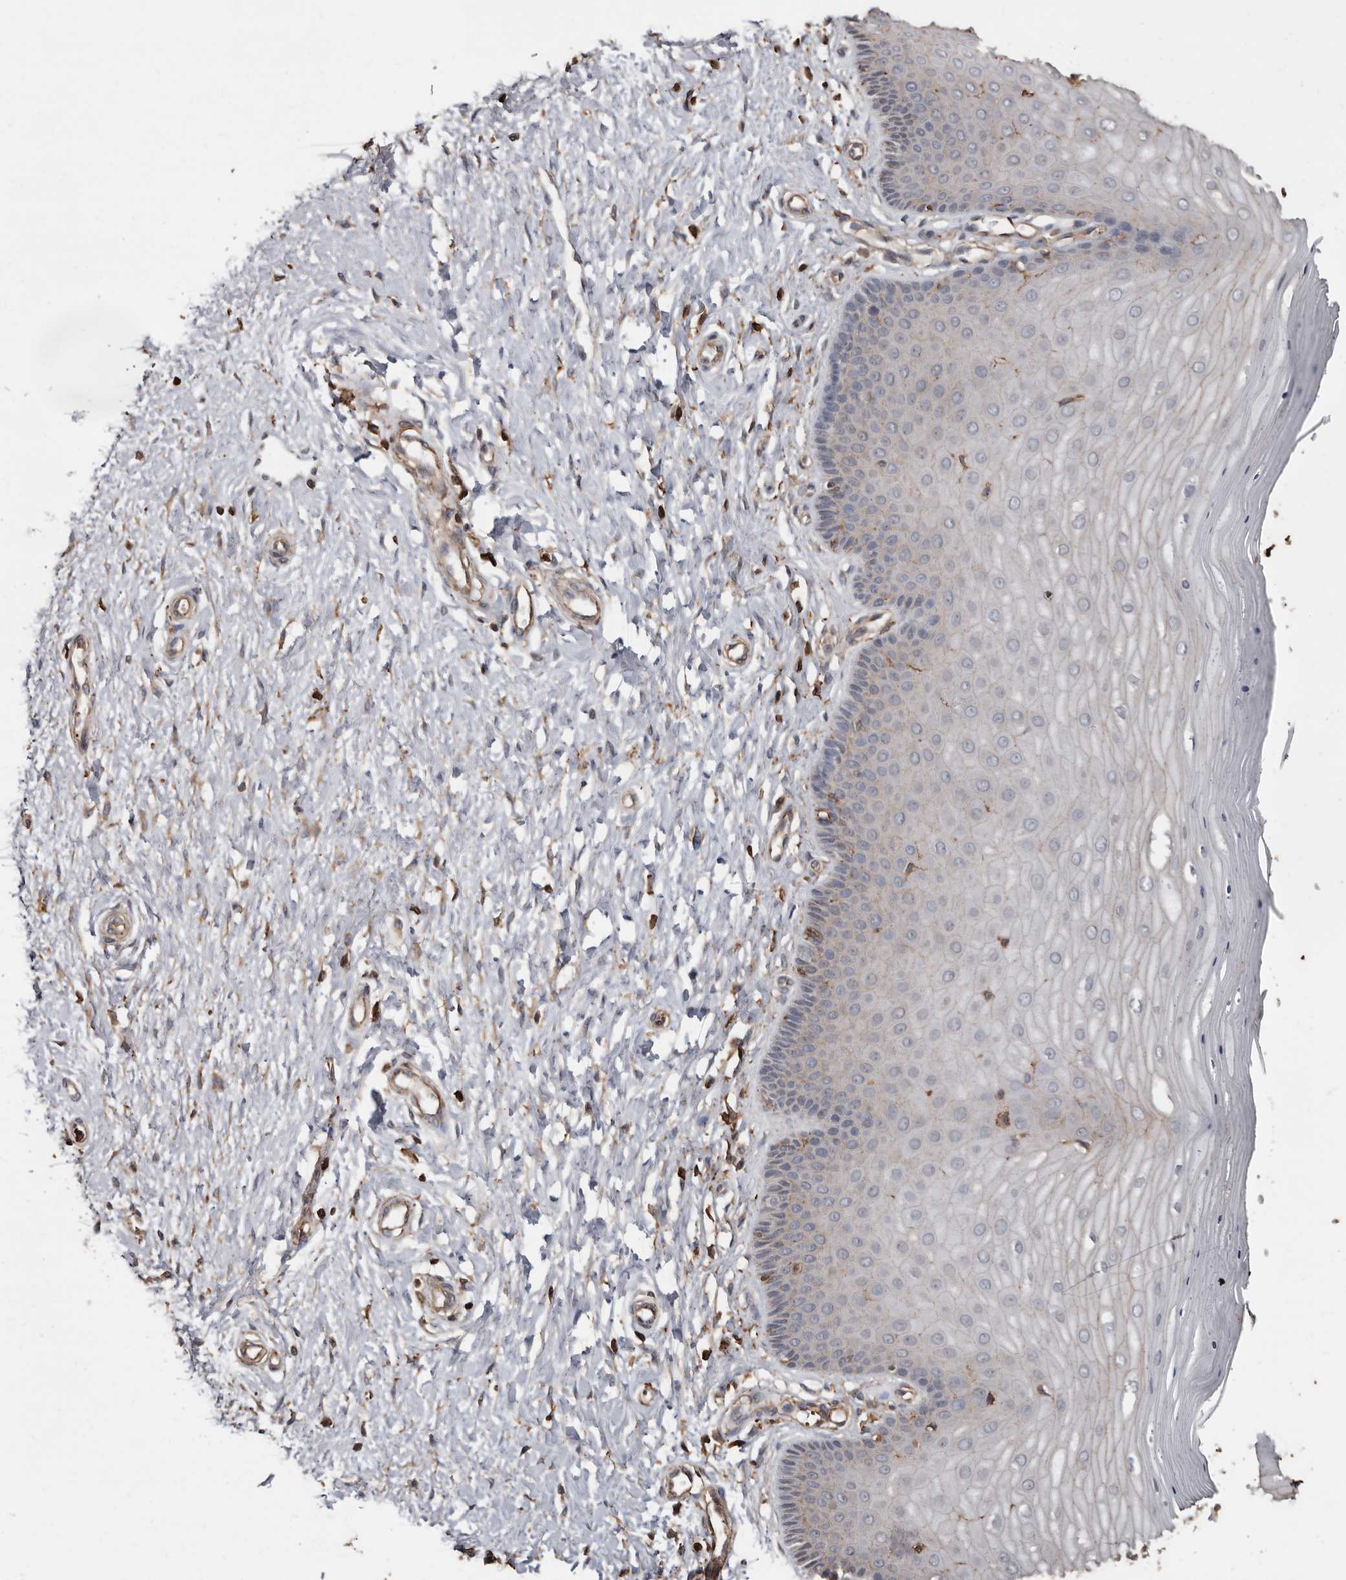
{"staining": {"intensity": "moderate", "quantity": "25%-75%", "location": "cytoplasmic/membranous"}, "tissue": "cervix", "cell_type": "Glandular cells", "image_type": "normal", "snomed": [{"axis": "morphology", "description": "Normal tissue, NOS"}, {"axis": "topography", "description": "Cervix"}], "caption": "Protein expression by IHC demonstrates moderate cytoplasmic/membranous staining in approximately 25%-75% of glandular cells in benign cervix. Using DAB (3,3'-diaminobenzidine) (brown) and hematoxylin (blue) stains, captured at high magnification using brightfield microscopy.", "gene": "GSK3A", "patient": {"sex": "female", "age": 55}}